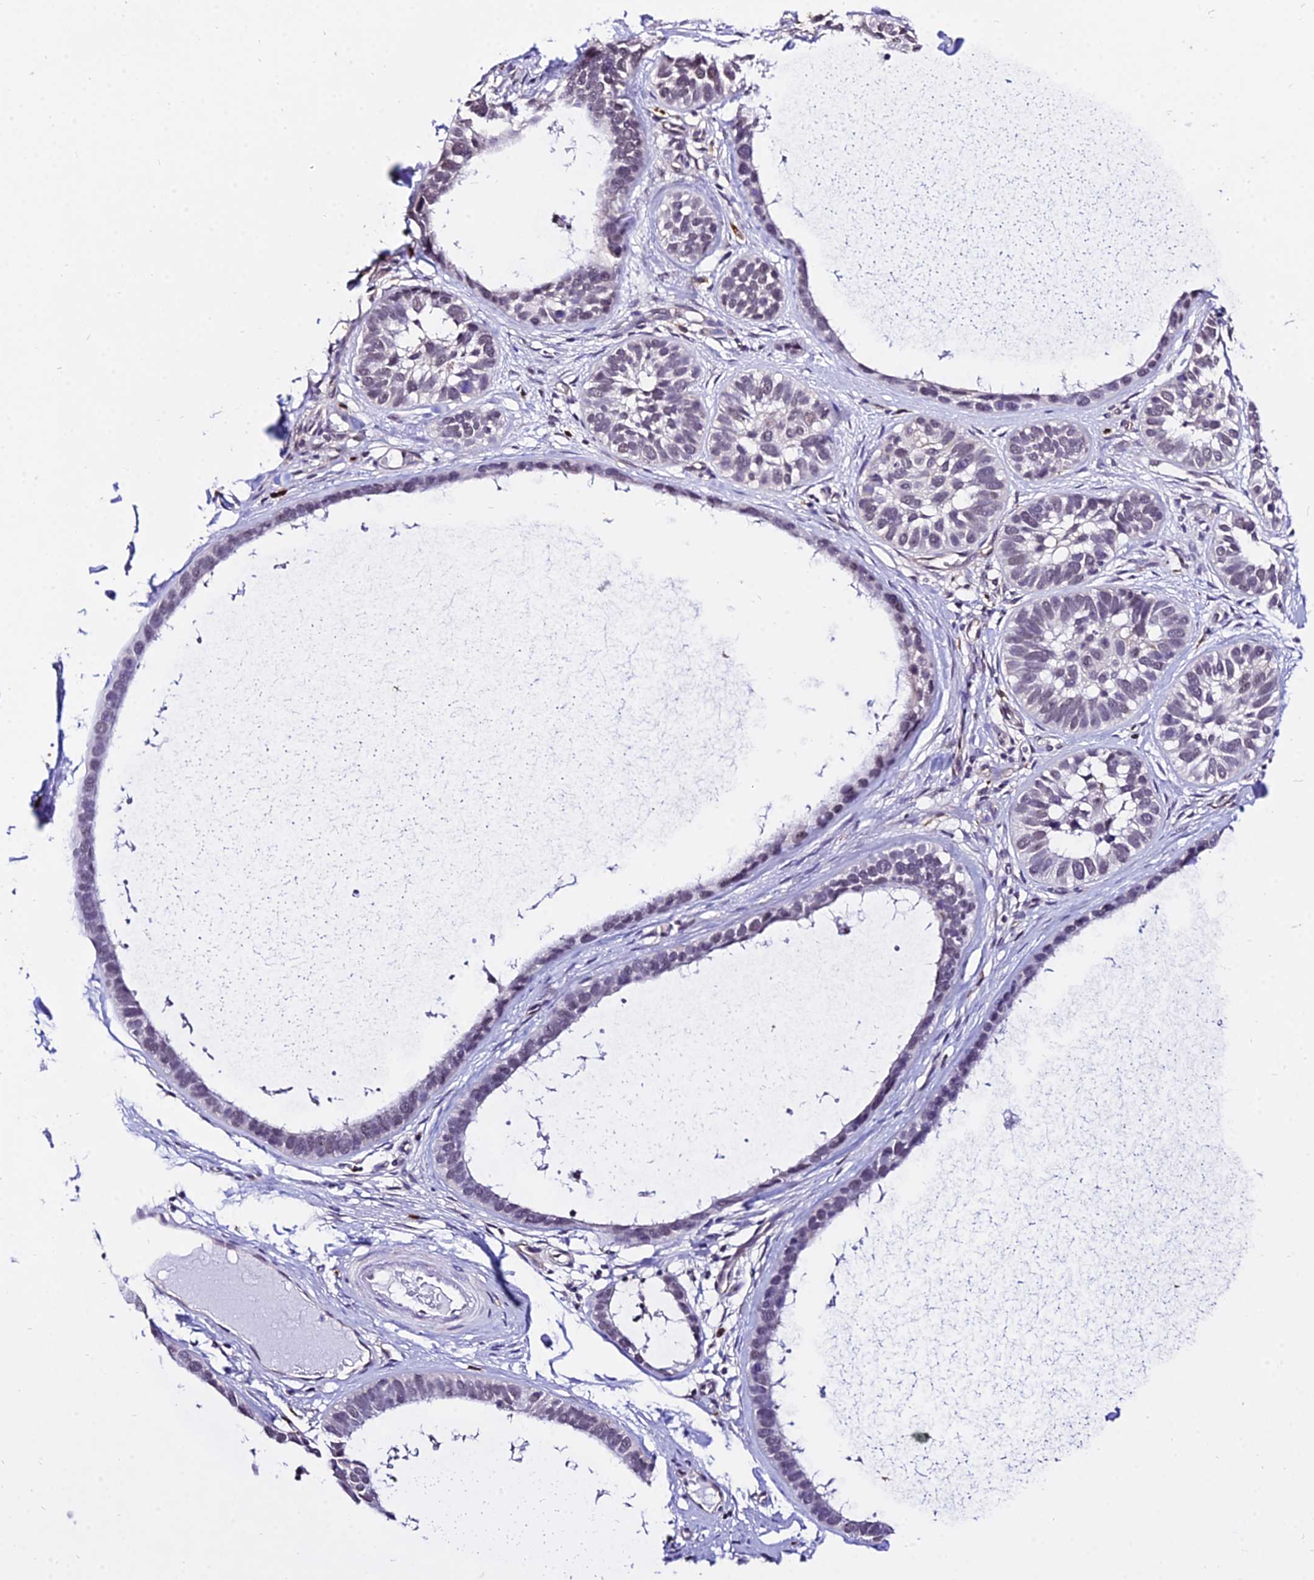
{"staining": {"intensity": "negative", "quantity": "none", "location": "none"}, "tissue": "skin cancer", "cell_type": "Tumor cells", "image_type": "cancer", "snomed": [{"axis": "morphology", "description": "Basal cell carcinoma"}, {"axis": "topography", "description": "Skin"}], "caption": "This is a photomicrograph of immunohistochemistry (IHC) staining of skin cancer (basal cell carcinoma), which shows no expression in tumor cells.", "gene": "POLR2I", "patient": {"sex": "male", "age": 62}}